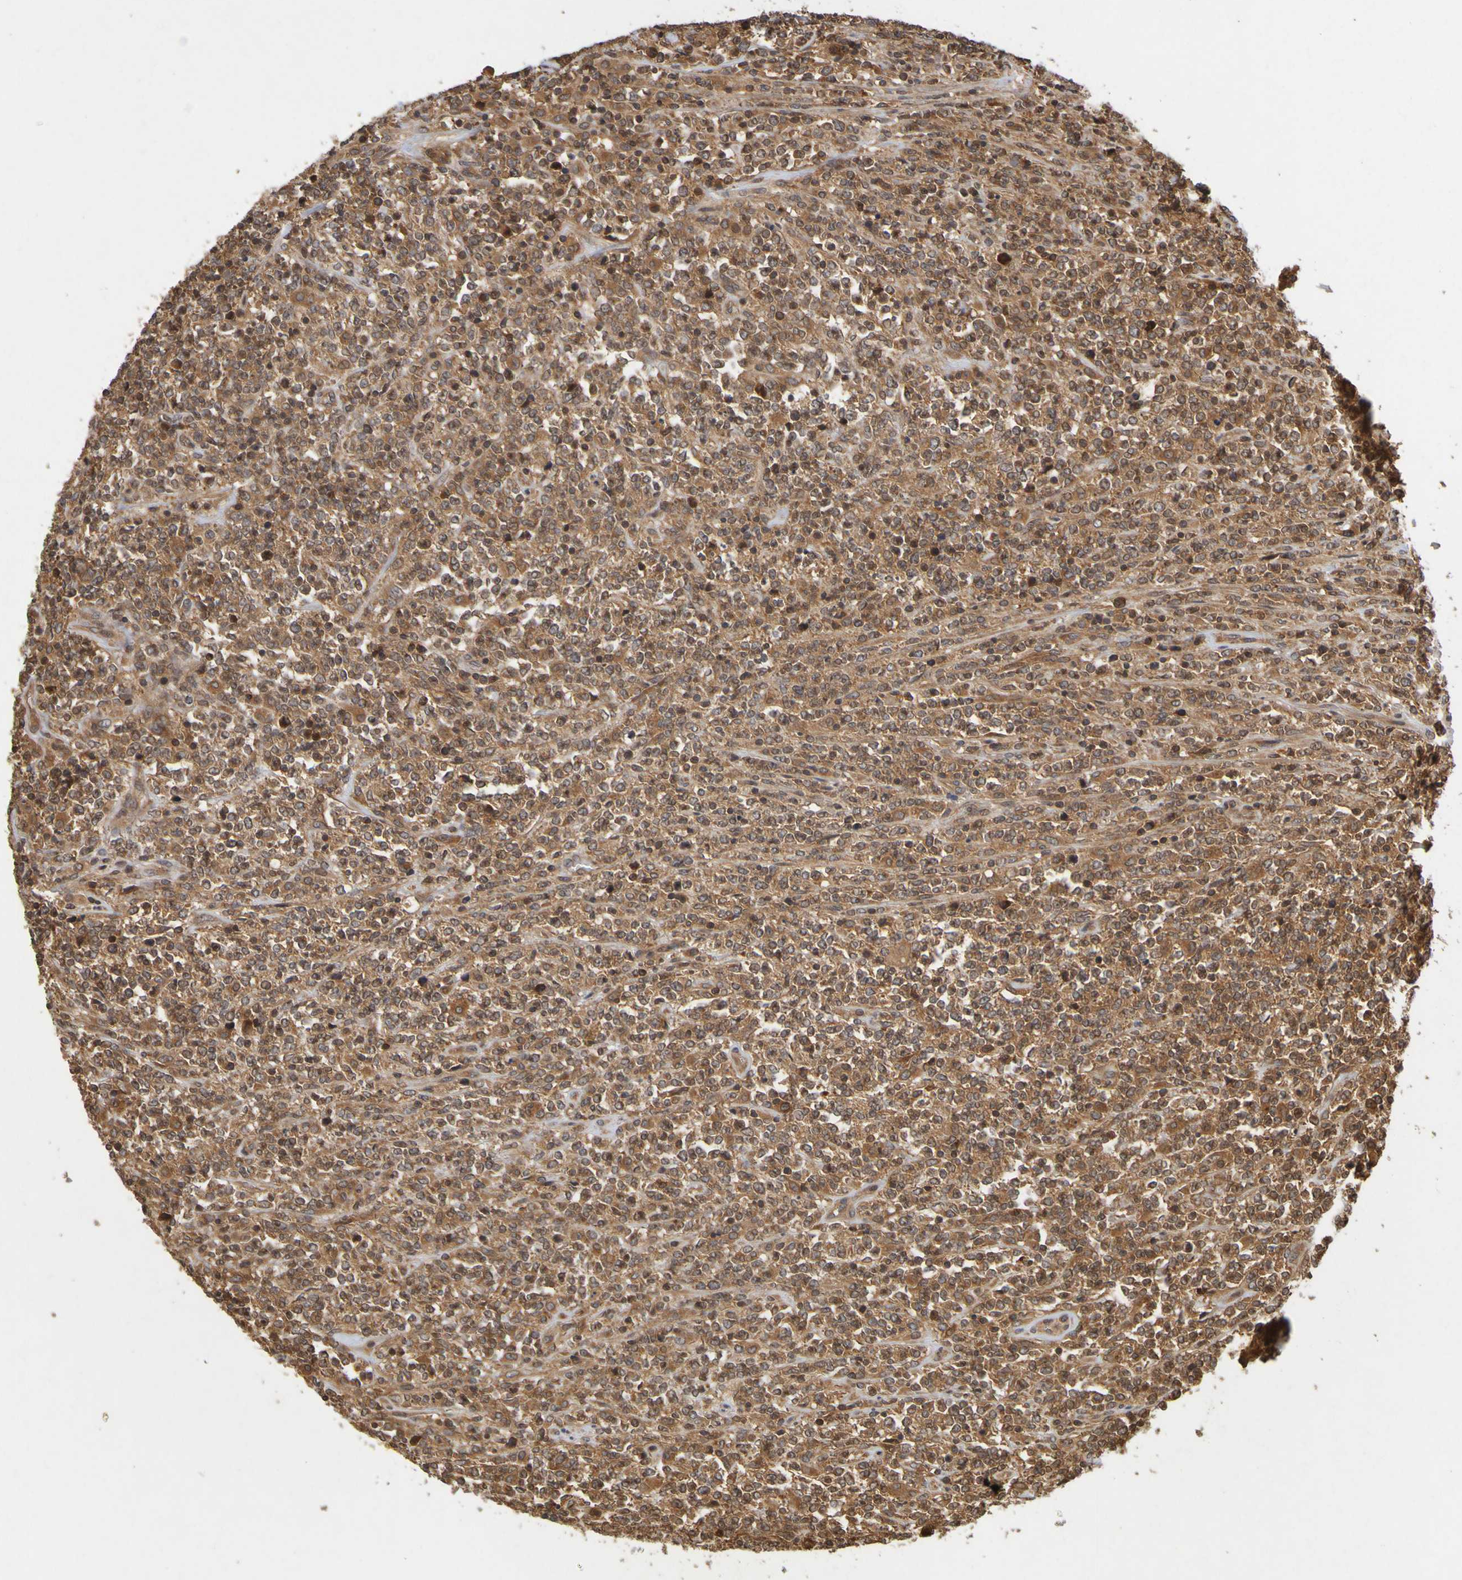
{"staining": {"intensity": "strong", "quantity": "25%-75%", "location": "cytoplasmic/membranous"}, "tissue": "lymphoma", "cell_type": "Tumor cells", "image_type": "cancer", "snomed": [{"axis": "morphology", "description": "Malignant lymphoma, non-Hodgkin's type, High grade"}, {"axis": "topography", "description": "Soft tissue"}], "caption": "Tumor cells exhibit strong cytoplasmic/membranous staining in about 25%-75% of cells in high-grade malignant lymphoma, non-Hodgkin's type.", "gene": "OCRL", "patient": {"sex": "male", "age": 18}}